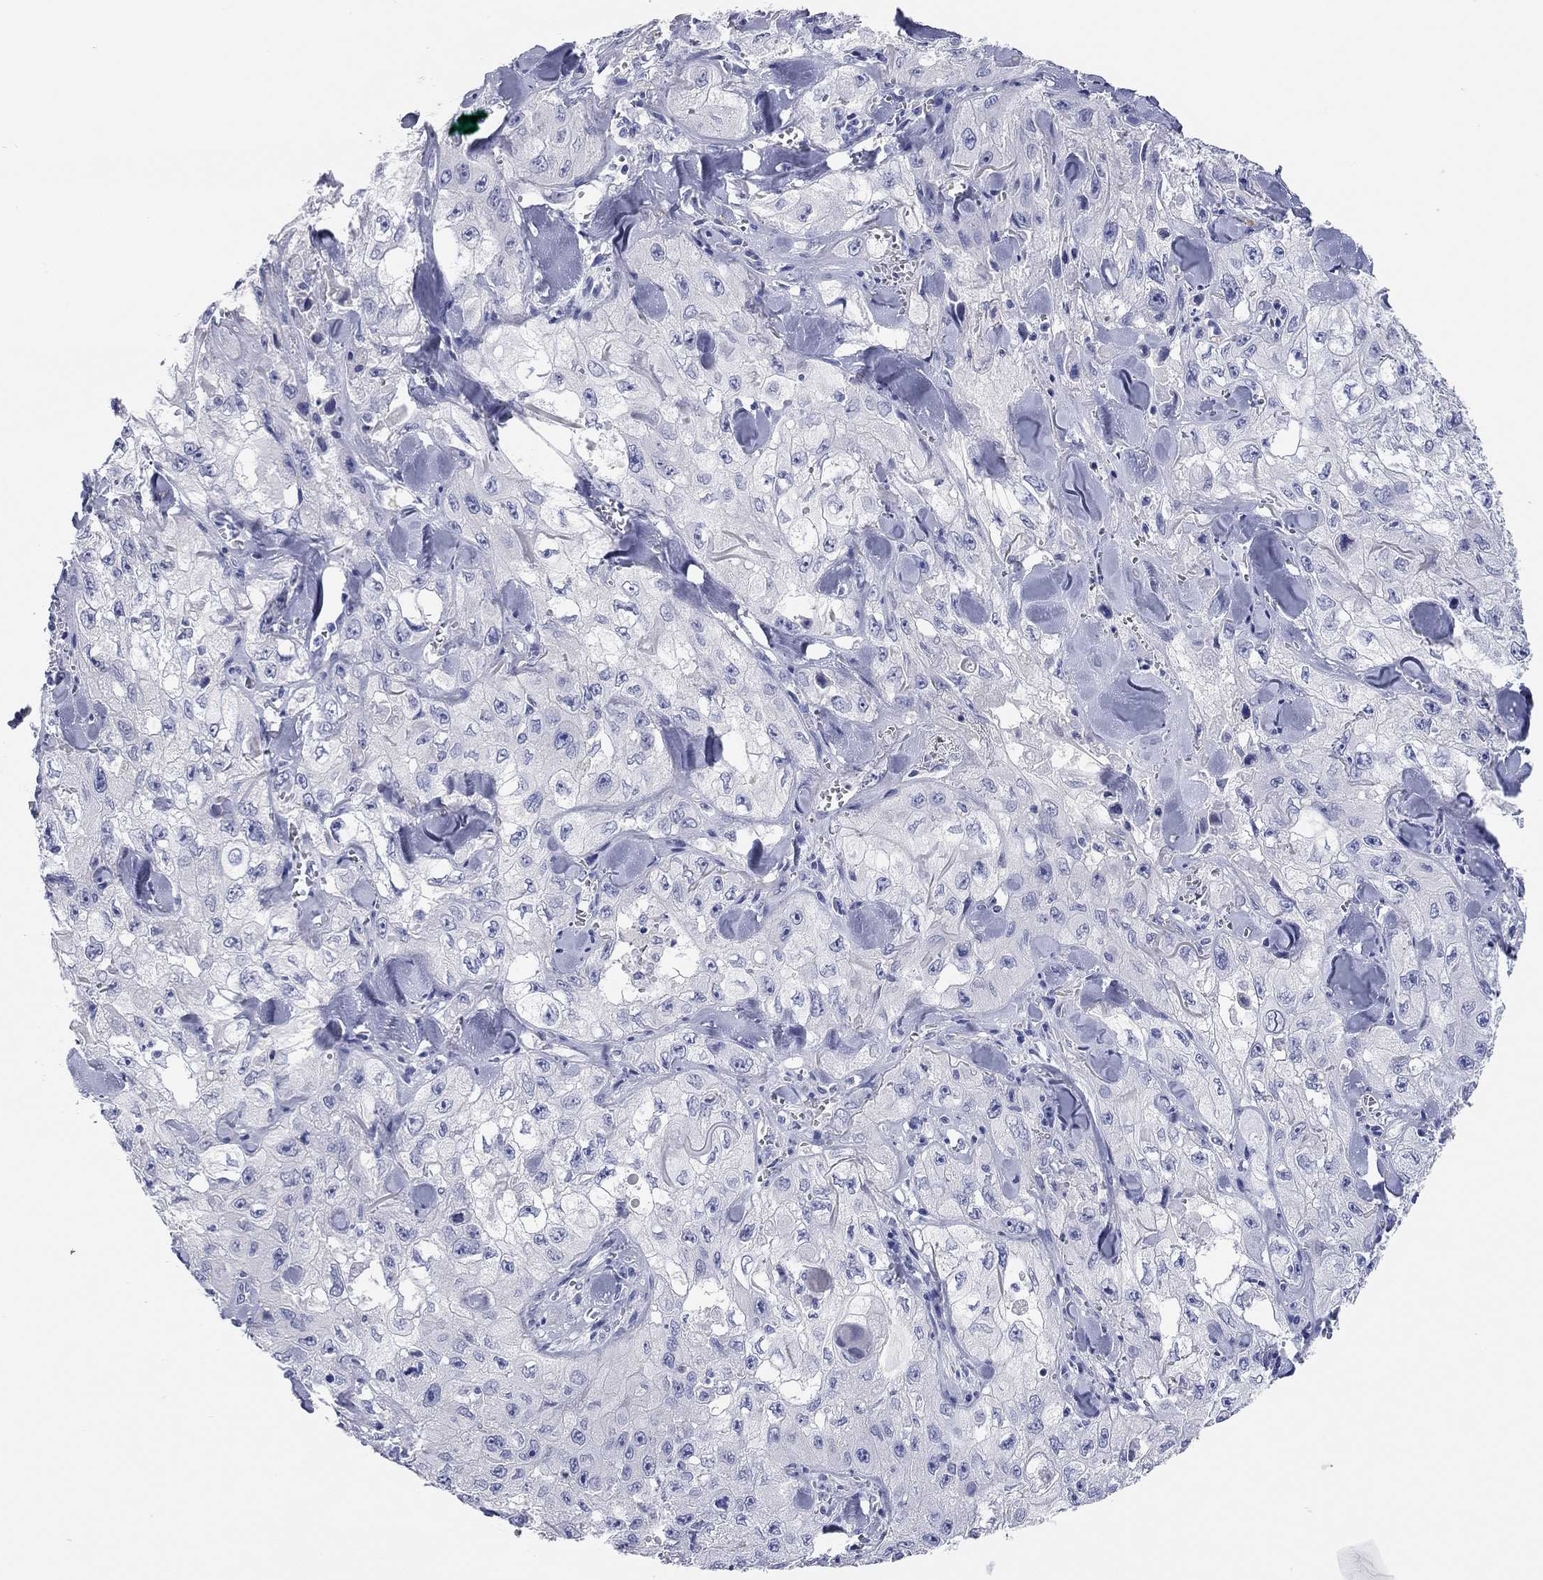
{"staining": {"intensity": "negative", "quantity": "none", "location": "none"}, "tissue": "skin cancer", "cell_type": "Tumor cells", "image_type": "cancer", "snomed": [{"axis": "morphology", "description": "Squamous cell carcinoma, NOS"}, {"axis": "topography", "description": "Skin"}, {"axis": "topography", "description": "Subcutis"}], "caption": "Tumor cells are negative for protein expression in human skin squamous cell carcinoma. (Brightfield microscopy of DAB (3,3'-diaminobenzidine) IHC at high magnification).", "gene": "TMEM221", "patient": {"sex": "male", "age": 73}}